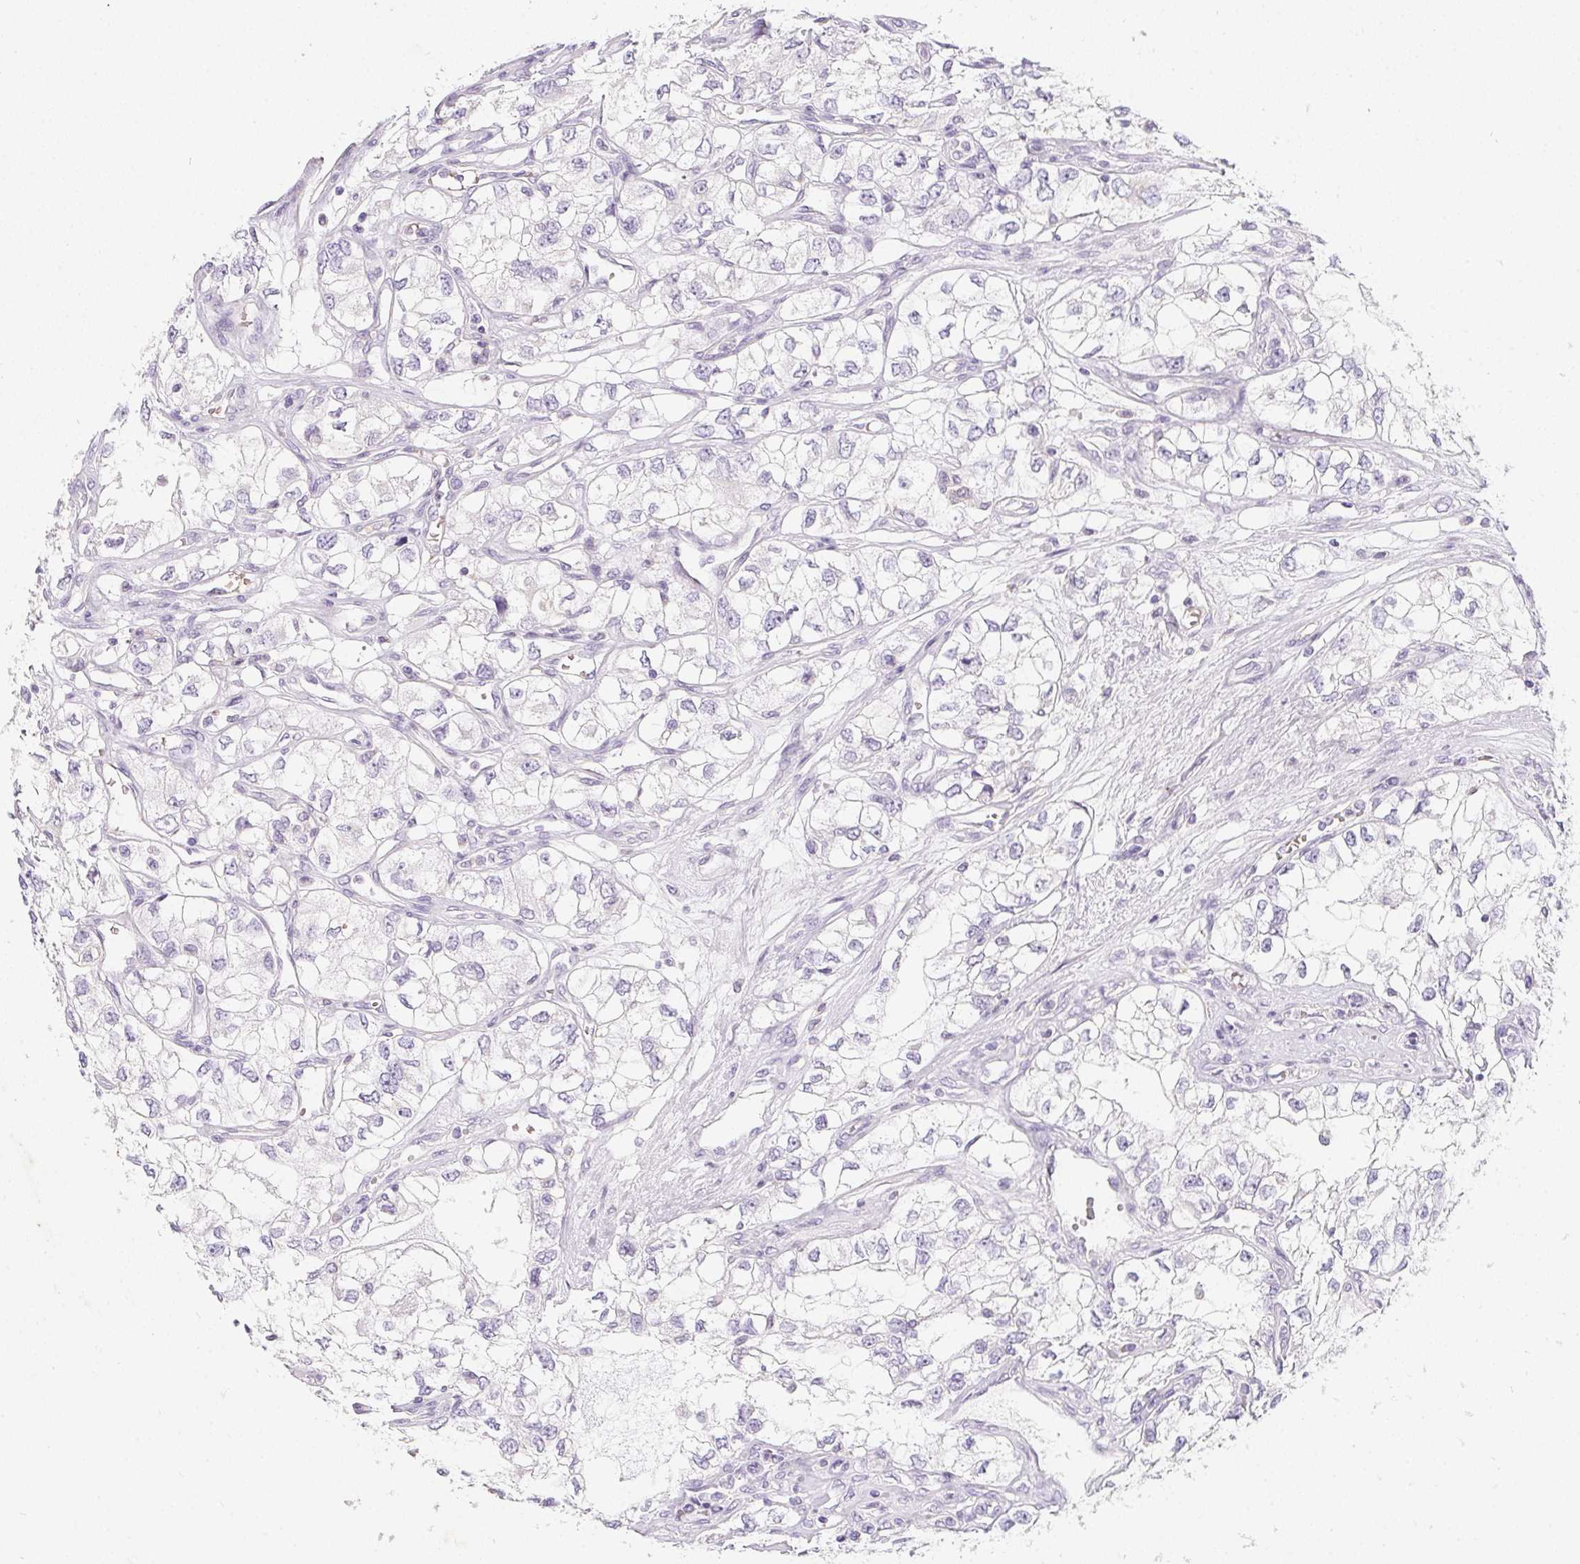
{"staining": {"intensity": "negative", "quantity": "none", "location": "none"}, "tissue": "renal cancer", "cell_type": "Tumor cells", "image_type": "cancer", "snomed": [{"axis": "morphology", "description": "Adenocarcinoma, NOS"}, {"axis": "topography", "description": "Kidney"}], "caption": "Renal adenocarcinoma stained for a protein using immunohistochemistry (IHC) displays no staining tumor cells.", "gene": "DCD", "patient": {"sex": "female", "age": 59}}